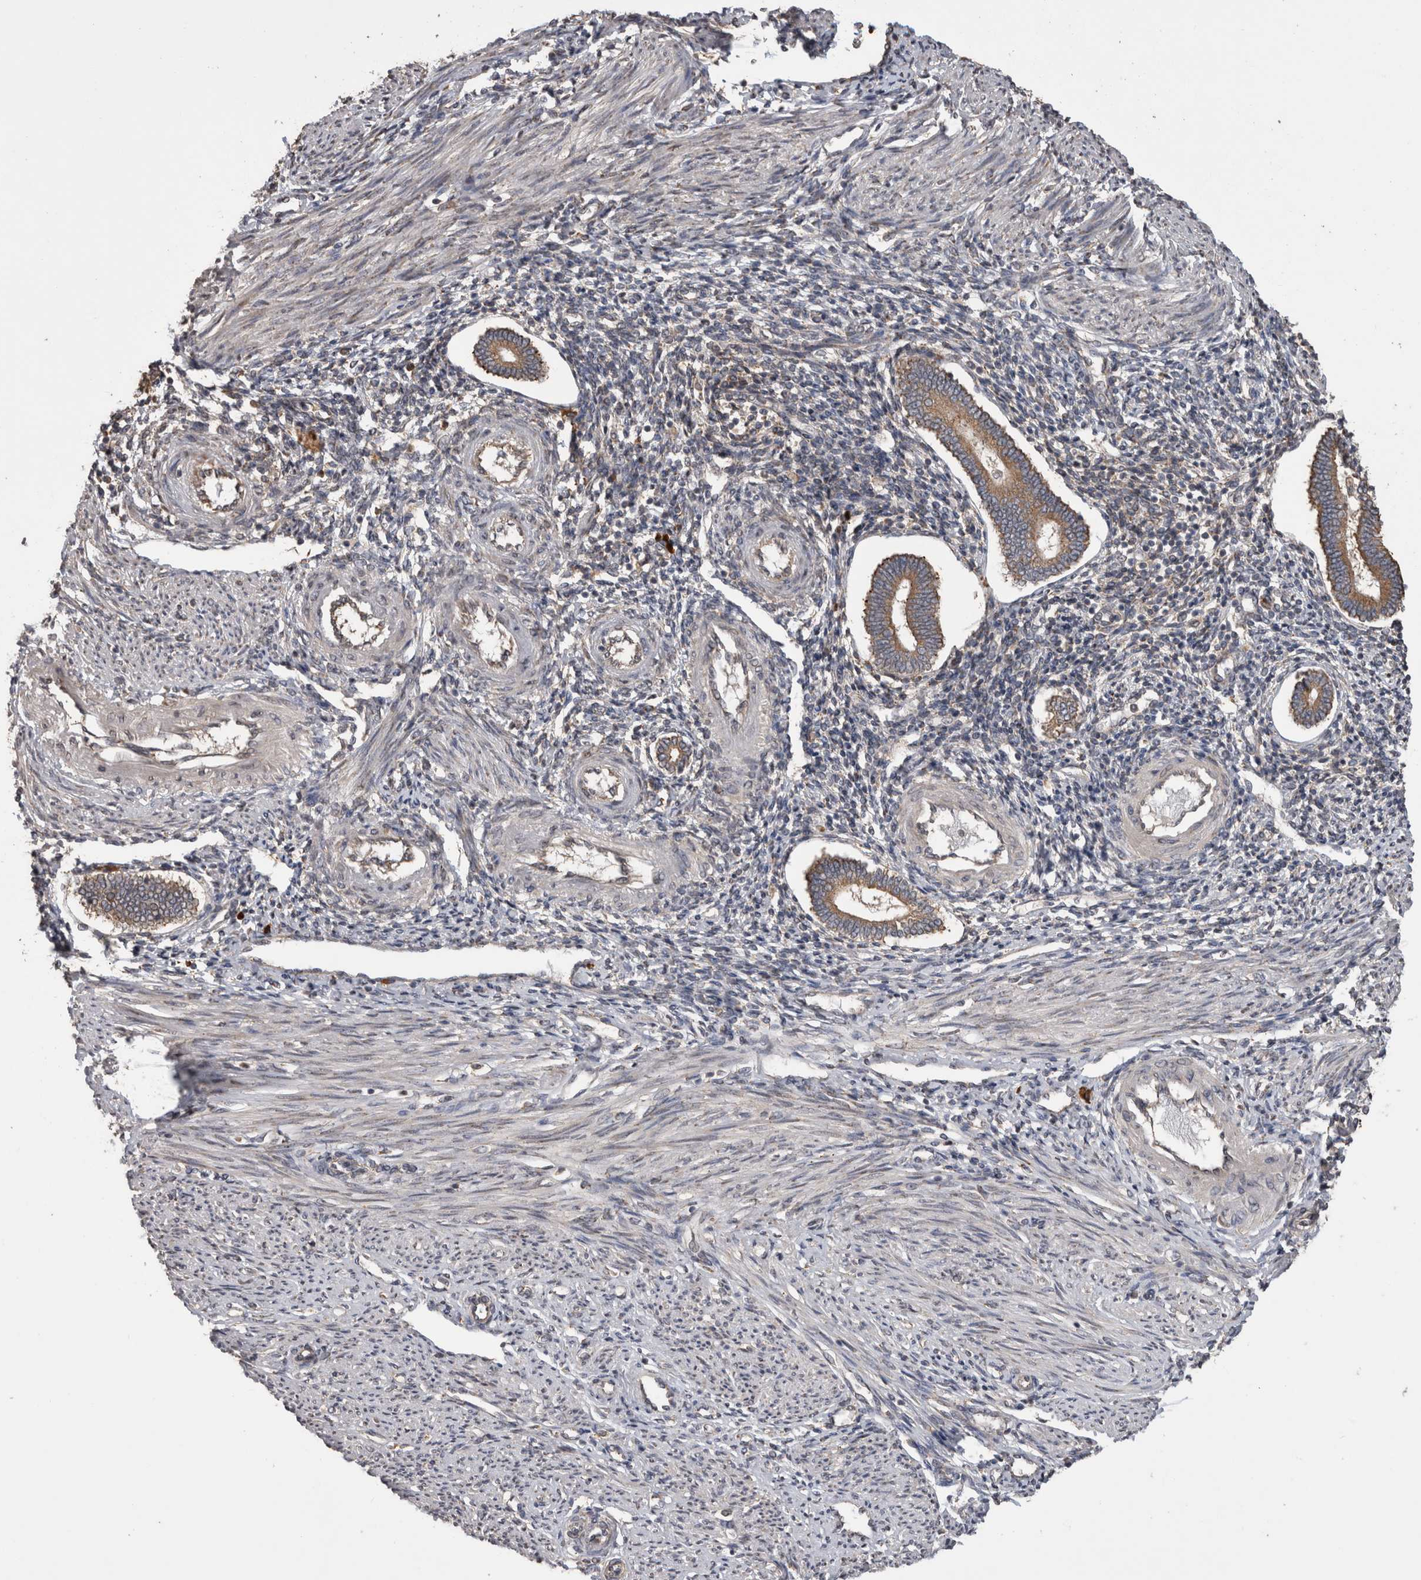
{"staining": {"intensity": "weak", "quantity": "<25%", "location": "cytoplasmic/membranous"}, "tissue": "endometrium", "cell_type": "Cells in endometrial stroma", "image_type": "normal", "snomed": [{"axis": "morphology", "description": "Normal tissue, NOS"}, {"axis": "topography", "description": "Endometrium"}], "caption": "A photomicrograph of endometrium stained for a protein exhibits no brown staining in cells in endometrial stroma.", "gene": "TBCE", "patient": {"sex": "female", "age": 42}}